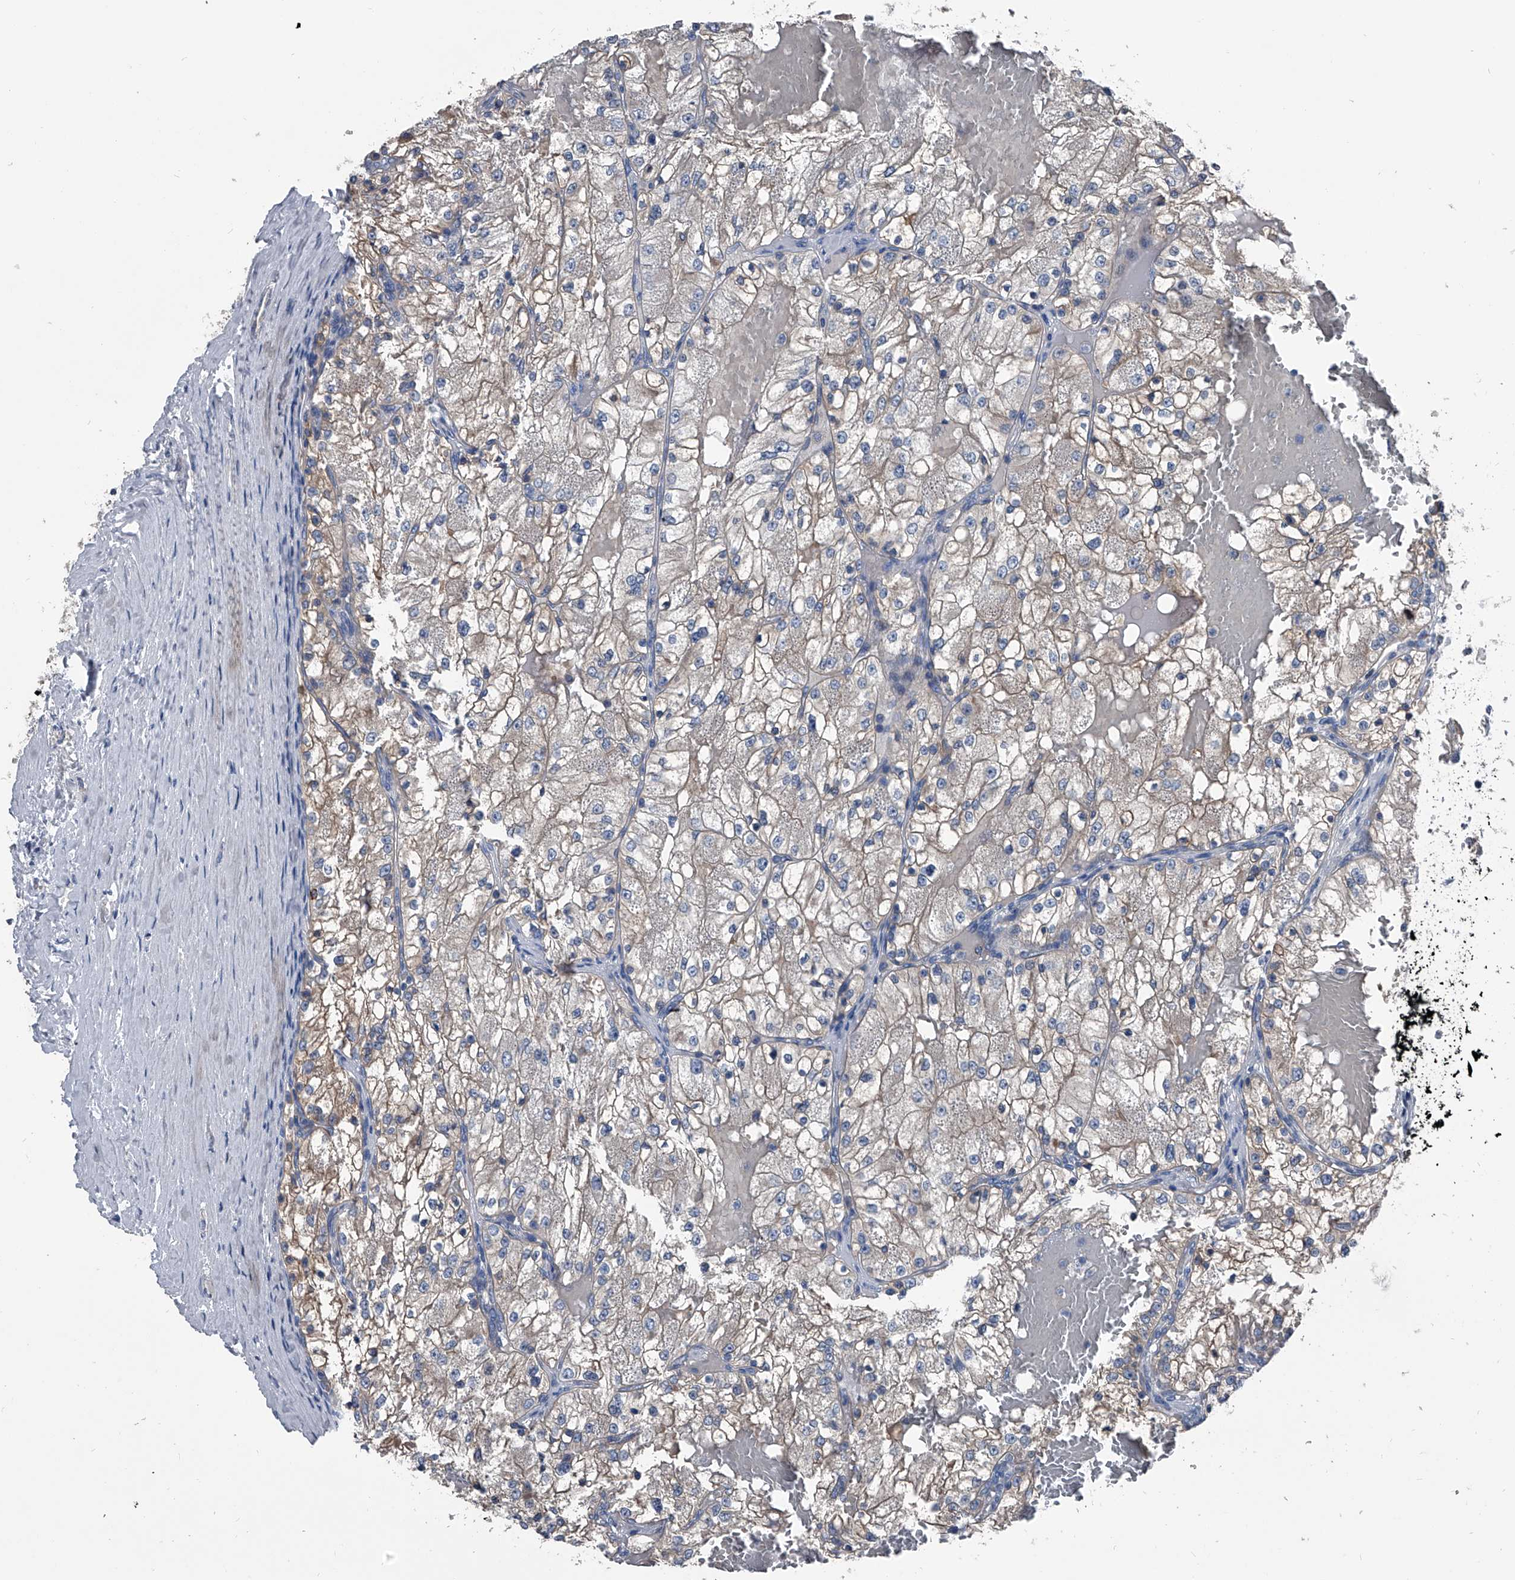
{"staining": {"intensity": "weak", "quantity": "25%-75%", "location": "cytoplasmic/membranous"}, "tissue": "renal cancer", "cell_type": "Tumor cells", "image_type": "cancer", "snomed": [{"axis": "morphology", "description": "Normal tissue, NOS"}, {"axis": "morphology", "description": "Adenocarcinoma, NOS"}, {"axis": "topography", "description": "Kidney"}], "caption": "Immunohistochemistry (IHC) (DAB (3,3'-diaminobenzidine)) staining of human adenocarcinoma (renal) exhibits weak cytoplasmic/membranous protein positivity in about 25%-75% of tumor cells.", "gene": "KIF13A", "patient": {"sex": "male", "age": 68}}